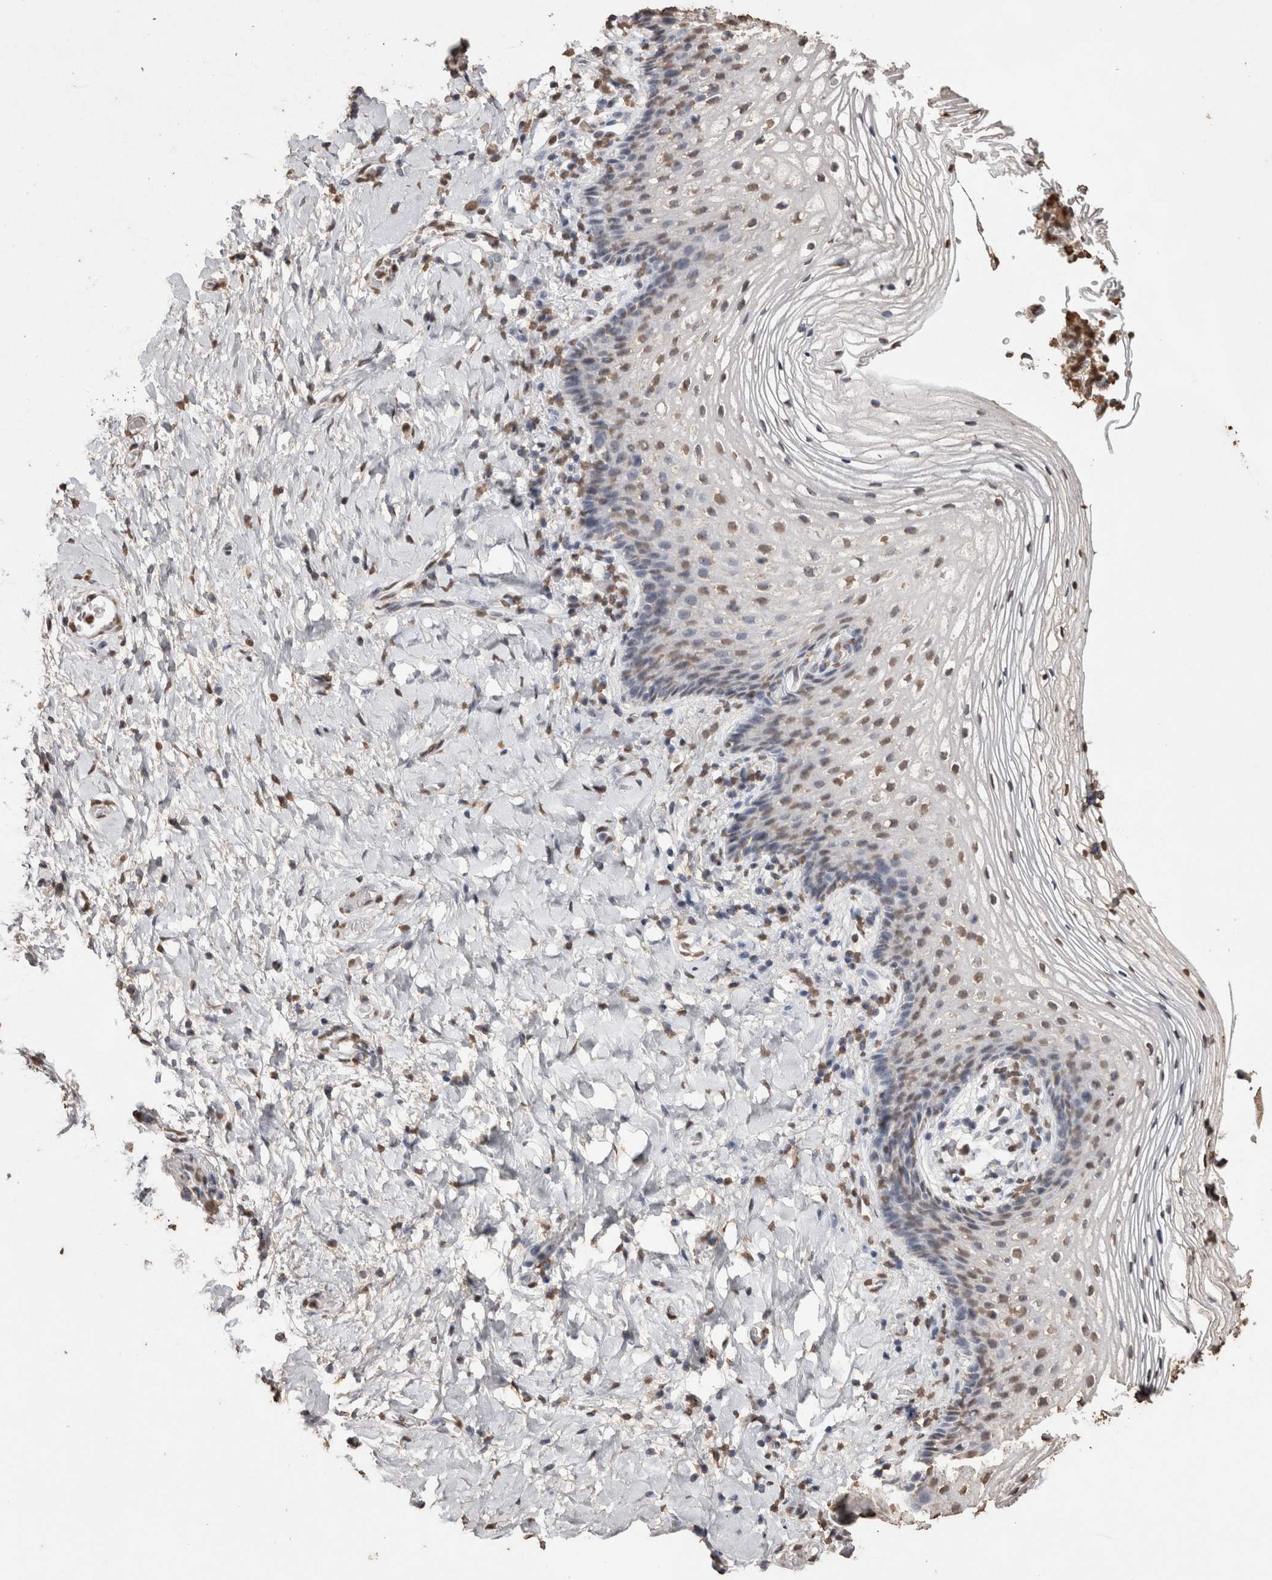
{"staining": {"intensity": "moderate", "quantity": "25%-75%", "location": "nuclear"}, "tissue": "vagina", "cell_type": "Squamous epithelial cells", "image_type": "normal", "snomed": [{"axis": "morphology", "description": "Normal tissue, NOS"}, {"axis": "topography", "description": "Vagina"}], "caption": "Vagina was stained to show a protein in brown. There is medium levels of moderate nuclear positivity in about 25%-75% of squamous epithelial cells.", "gene": "NTHL1", "patient": {"sex": "female", "age": 60}}